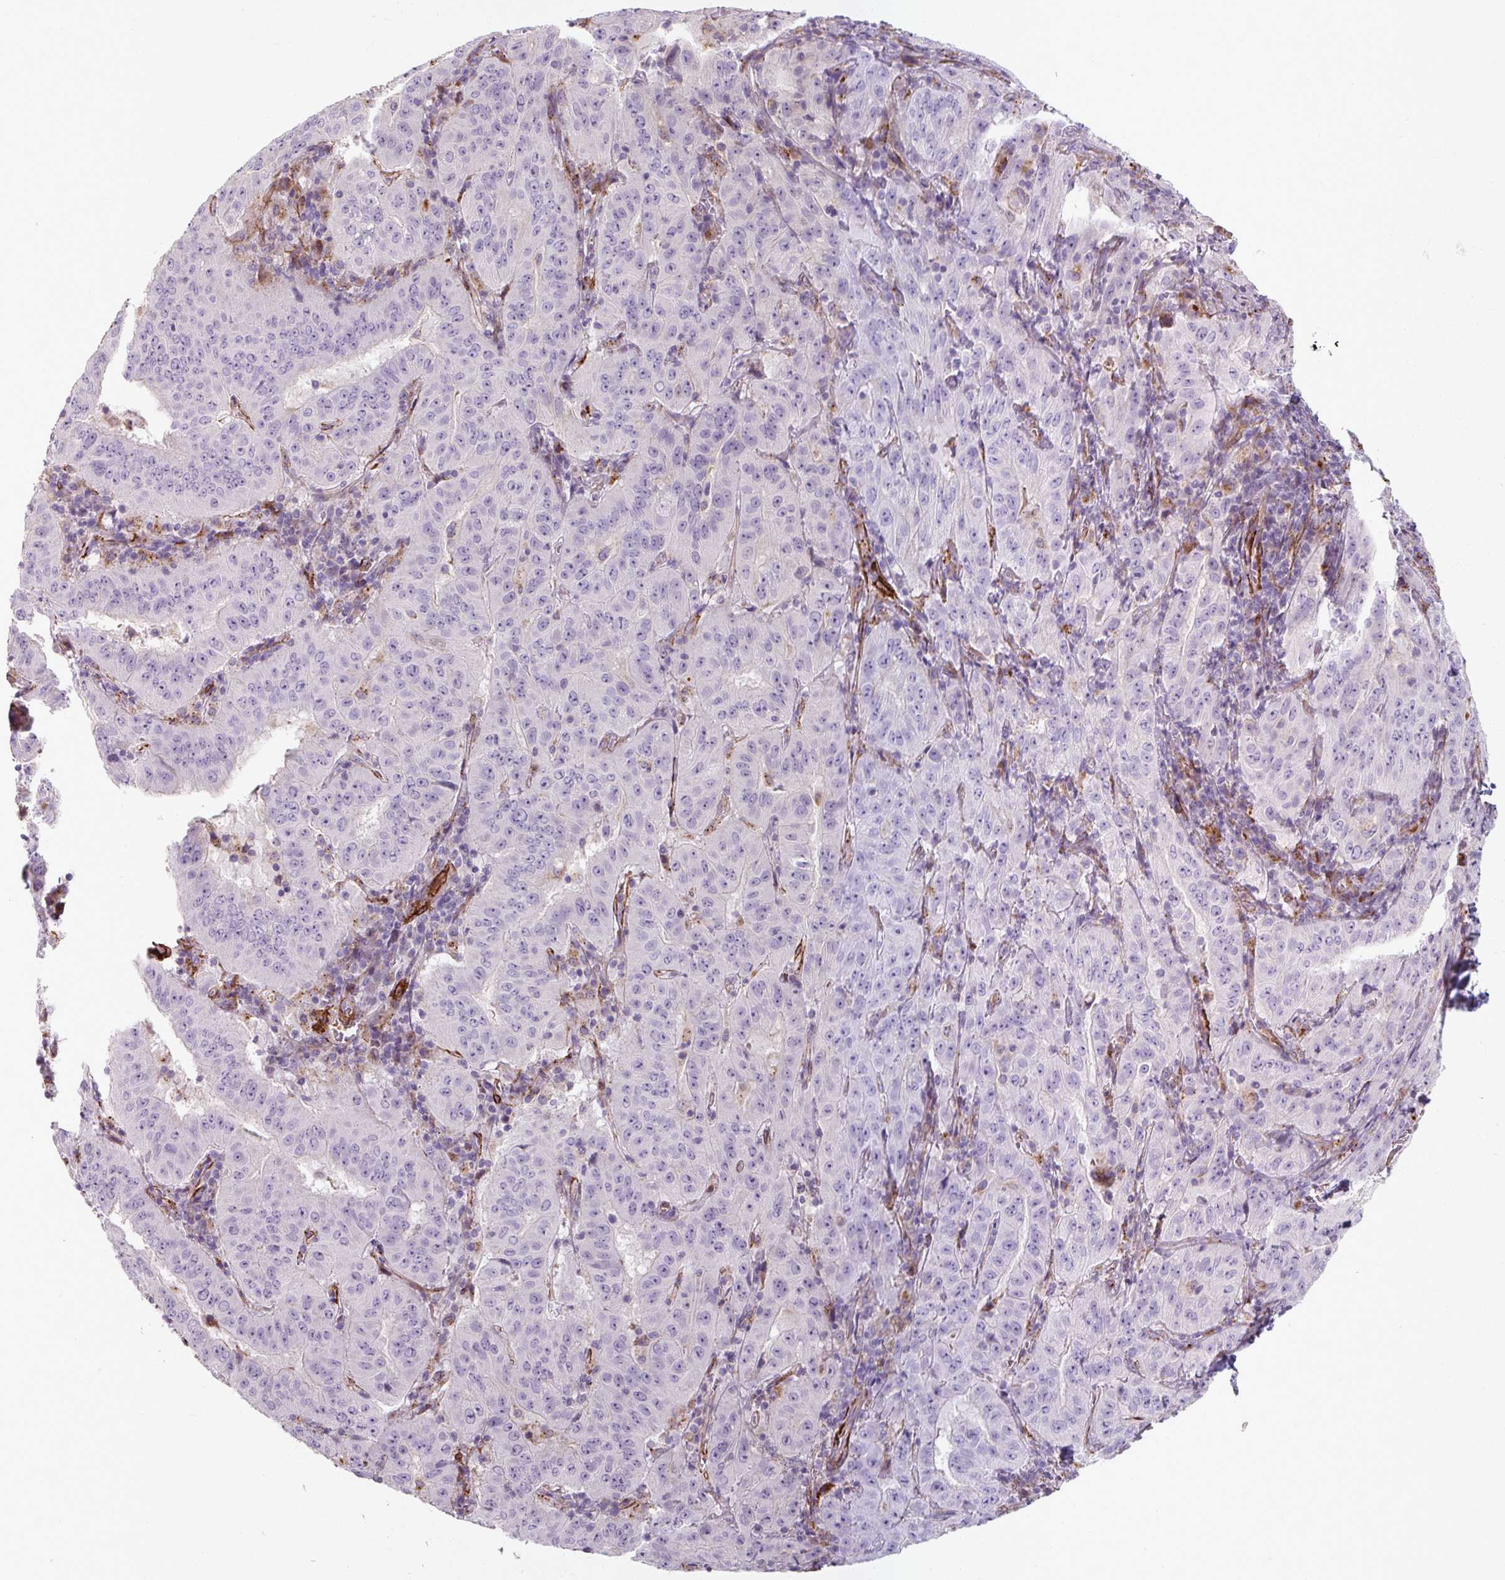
{"staining": {"intensity": "negative", "quantity": "none", "location": "none"}, "tissue": "pancreatic cancer", "cell_type": "Tumor cells", "image_type": "cancer", "snomed": [{"axis": "morphology", "description": "Adenocarcinoma, NOS"}, {"axis": "topography", "description": "Pancreas"}], "caption": "Tumor cells are negative for brown protein staining in pancreatic adenocarcinoma.", "gene": "MRPS5", "patient": {"sex": "male", "age": 63}}